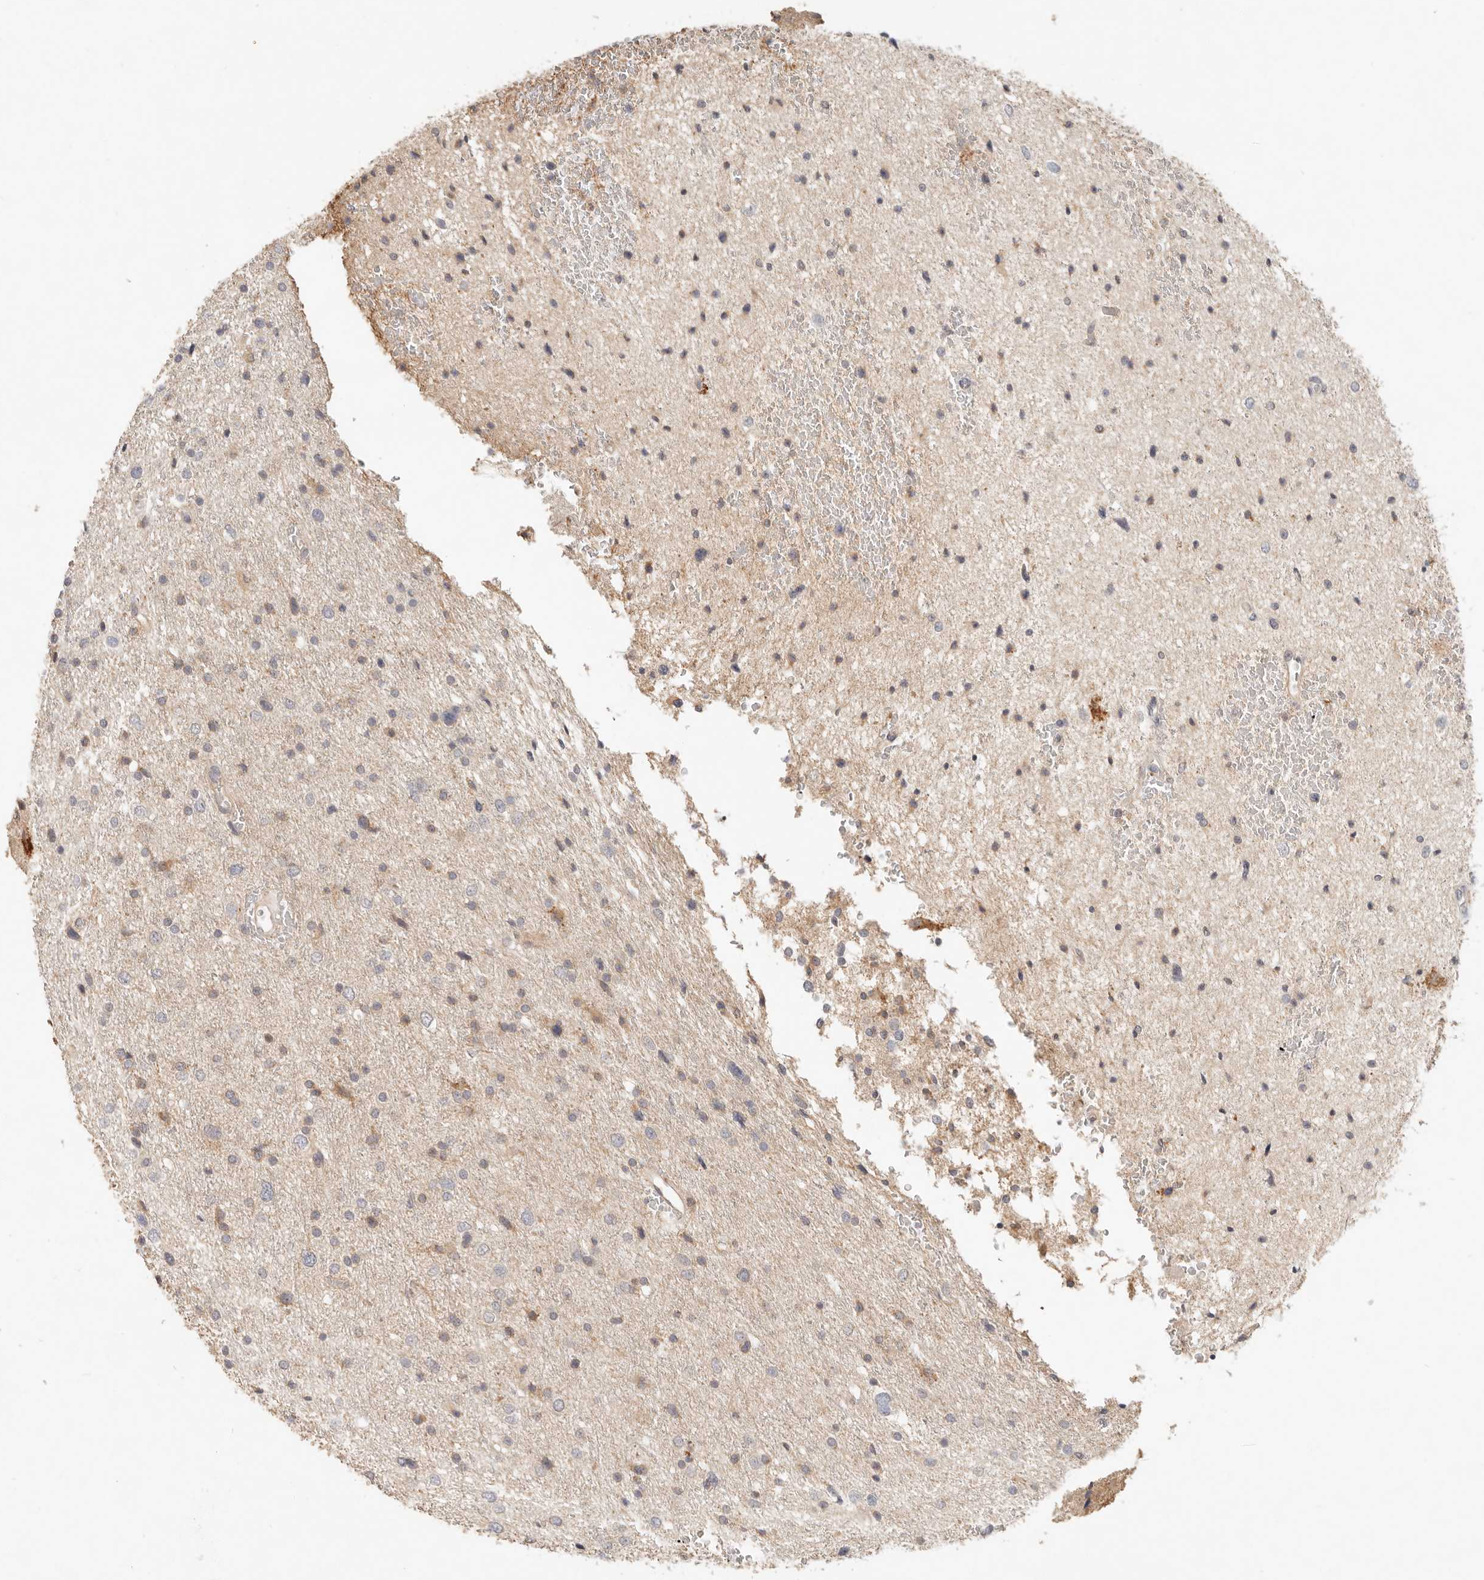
{"staining": {"intensity": "weak", "quantity": "<25%", "location": "cytoplasmic/membranous"}, "tissue": "glioma", "cell_type": "Tumor cells", "image_type": "cancer", "snomed": [{"axis": "morphology", "description": "Glioma, malignant, Low grade"}, {"axis": "topography", "description": "Cerebral cortex"}], "caption": "Immunohistochemistry (IHC) histopathology image of neoplastic tissue: human low-grade glioma (malignant) stained with DAB shows no significant protein expression in tumor cells.", "gene": "ARHGEF10L", "patient": {"sex": "female", "age": 39}}